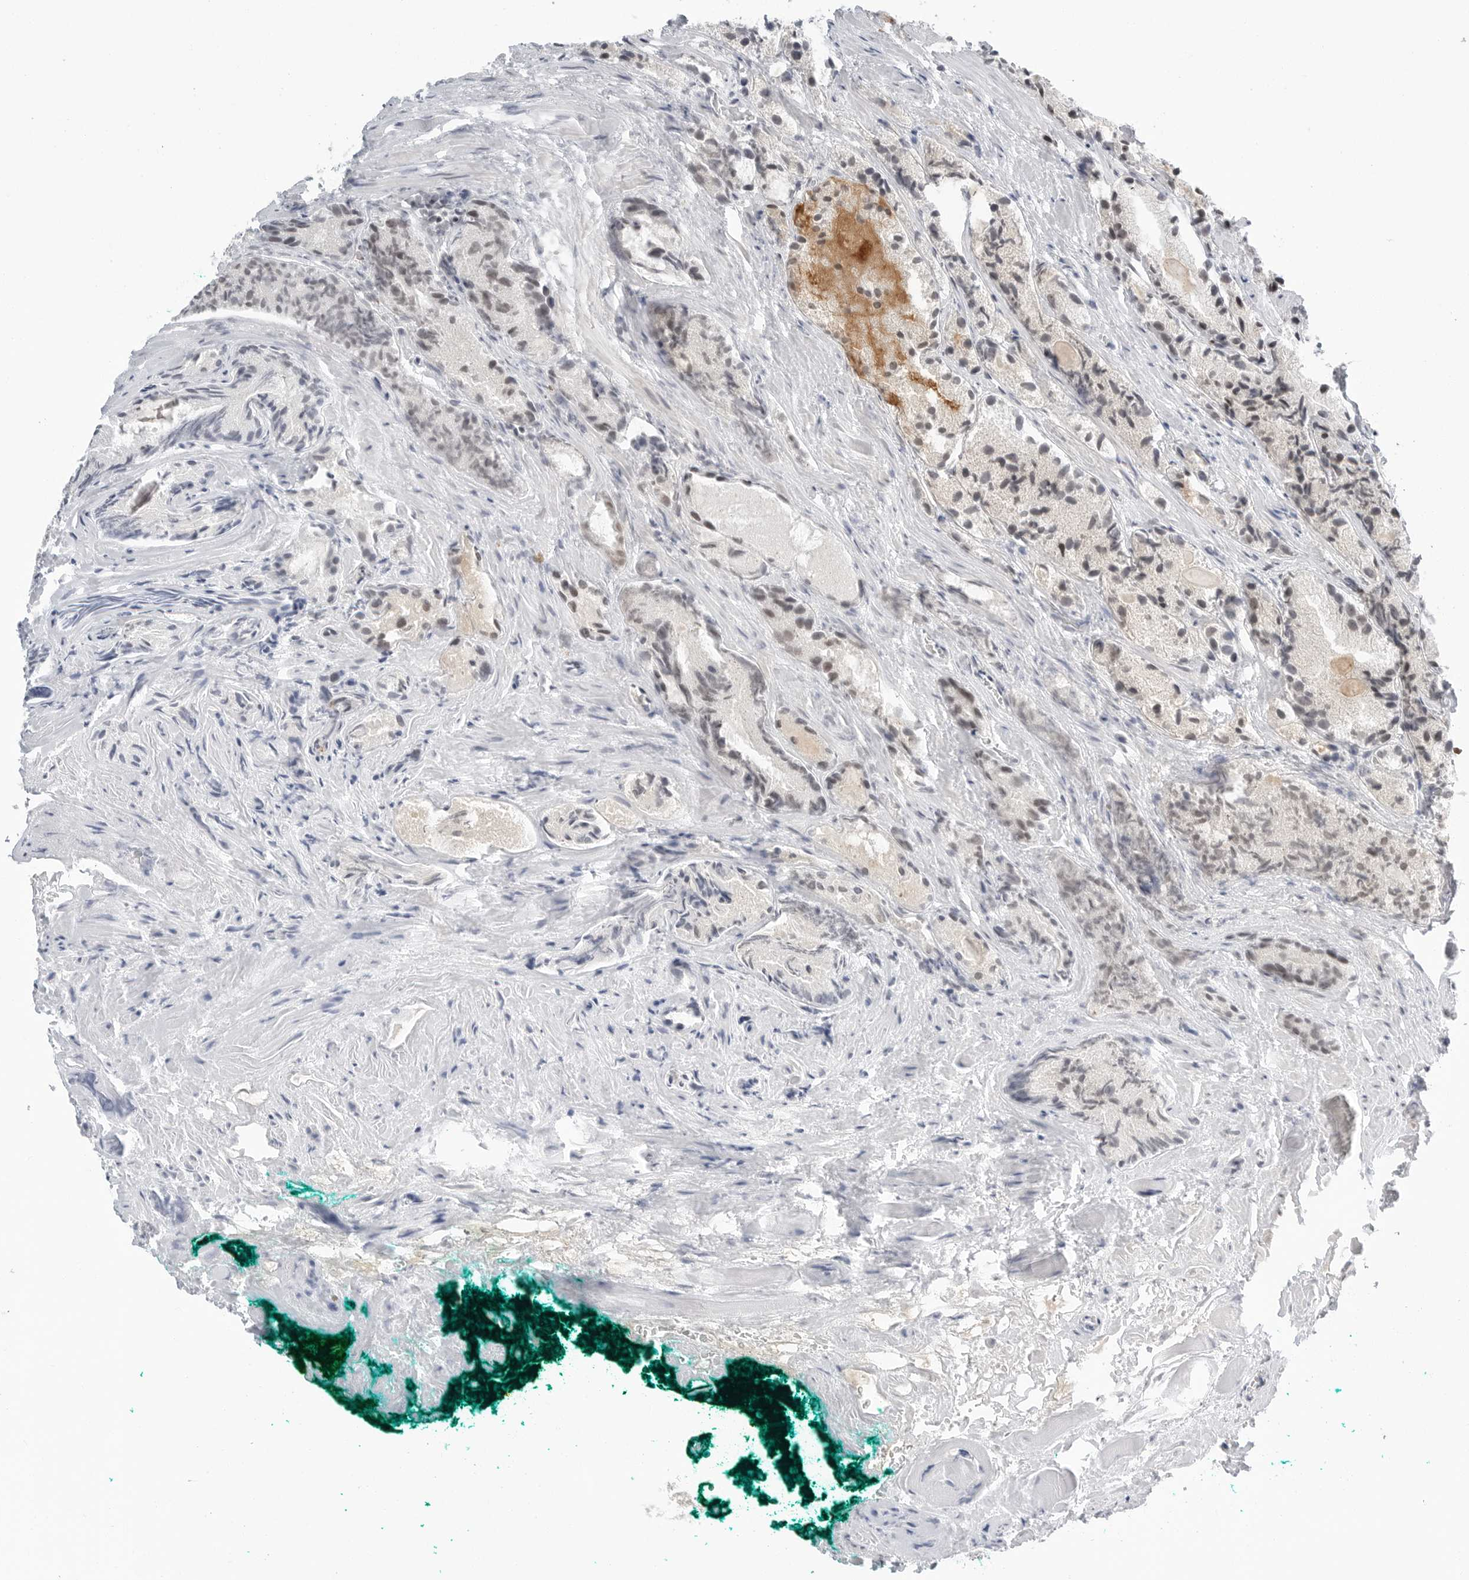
{"staining": {"intensity": "weak", "quantity": "<25%", "location": "nuclear"}, "tissue": "prostate cancer", "cell_type": "Tumor cells", "image_type": "cancer", "snomed": [{"axis": "morphology", "description": "Adenocarcinoma, Low grade"}, {"axis": "topography", "description": "Prostate"}], "caption": "DAB (3,3'-diaminobenzidine) immunohistochemical staining of human prostate cancer (adenocarcinoma (low-grade)) demonstrates no significant positivity in tumor cells.", "gene": "WRAP53", "patient": {"sex": "male", "age": 62}}